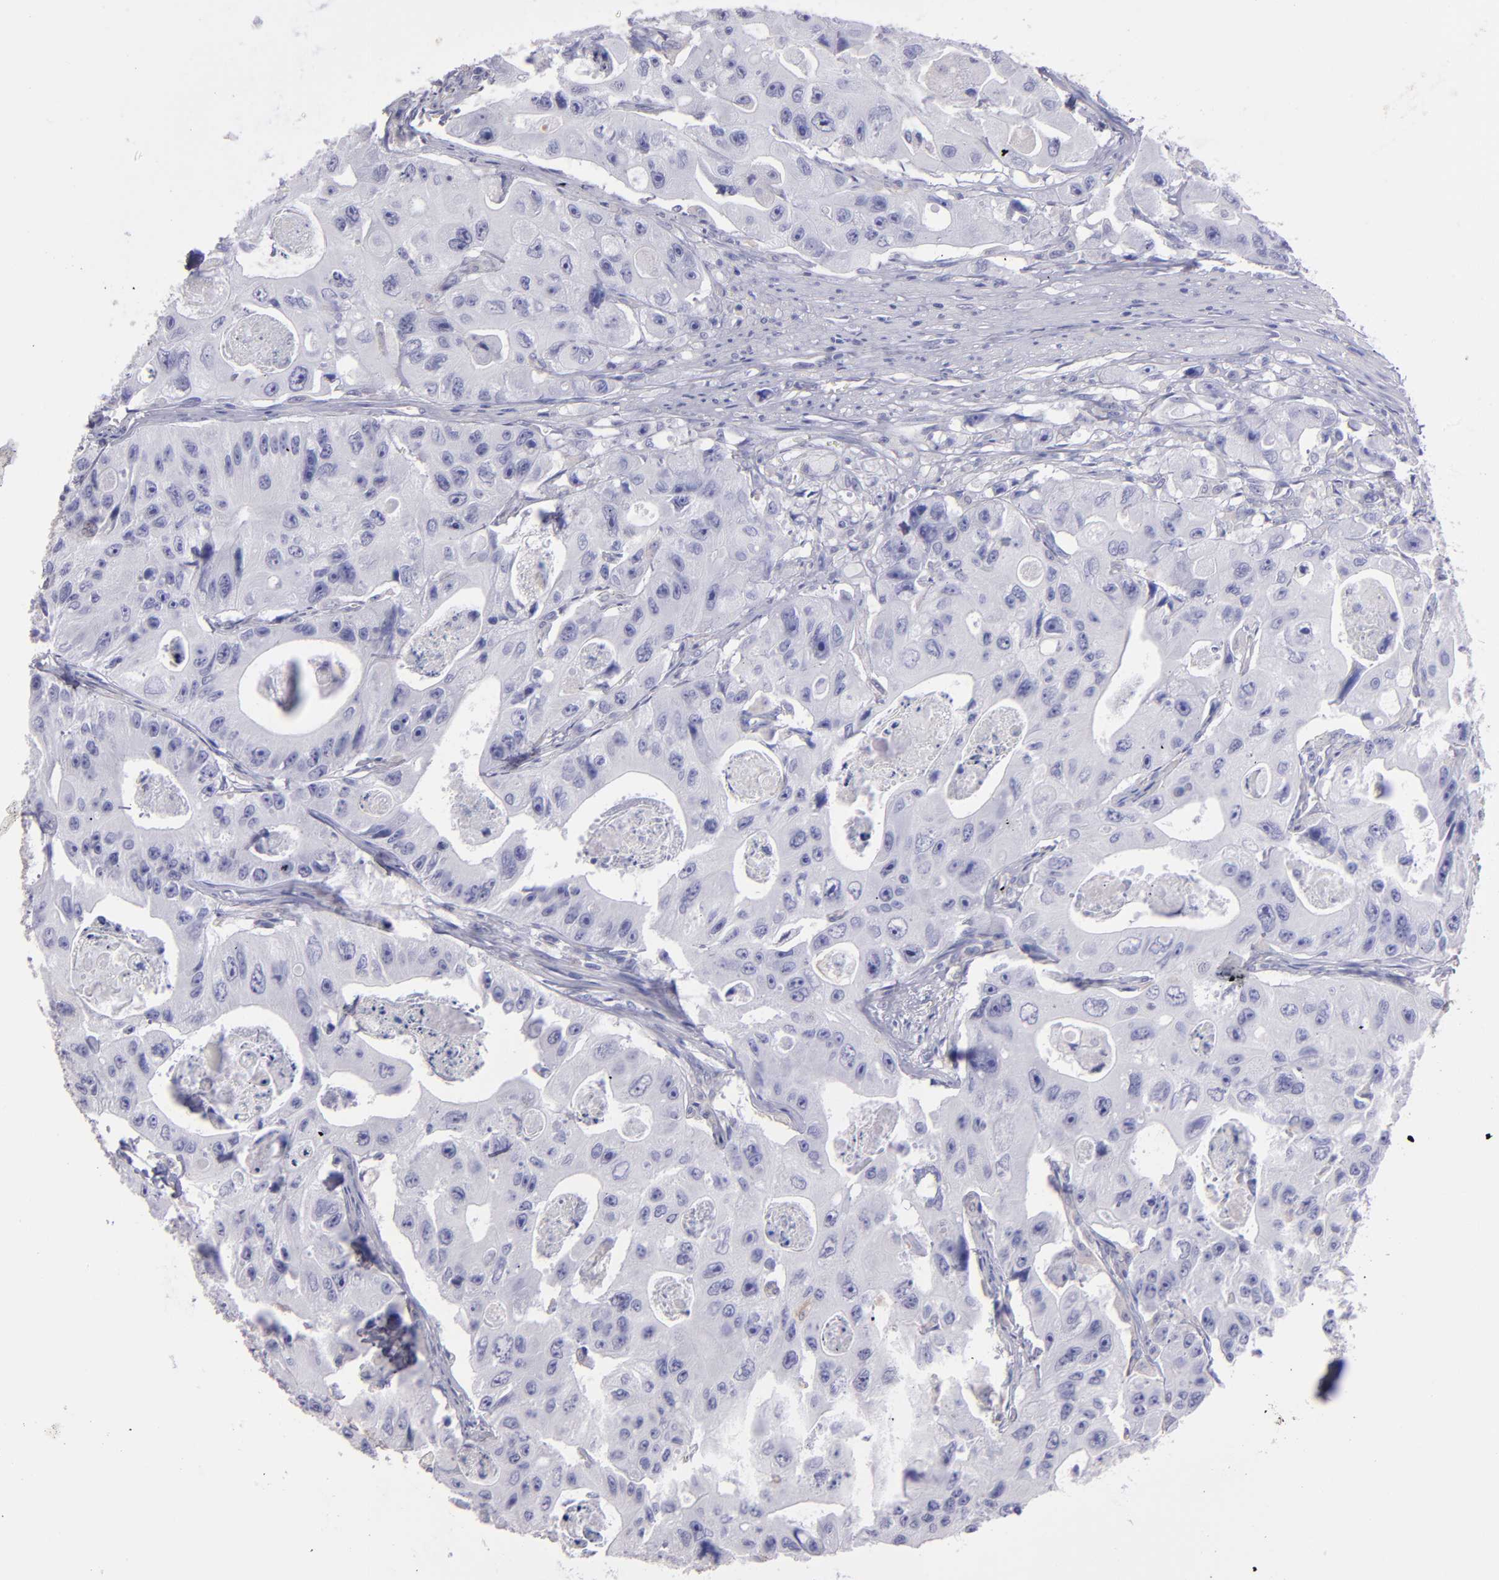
{"staining": {"intensity": "negative", "quantity": "none", "location": "none"}, "tissue": "colorectal cancer", "cell_type": "Tumor cells", "image_type": "cancer", "snomed": [{"axis": "morphology", "description": "Adenocarcinoma, NOS"}, {"axis": "topography", "description": "Colon"}], "caption": "A micrograph of colorectal cancer stained for a protein shows no brown staining in tumor cells.", "gene": "TG", "patient": {"sex": "female", "age": 46}}